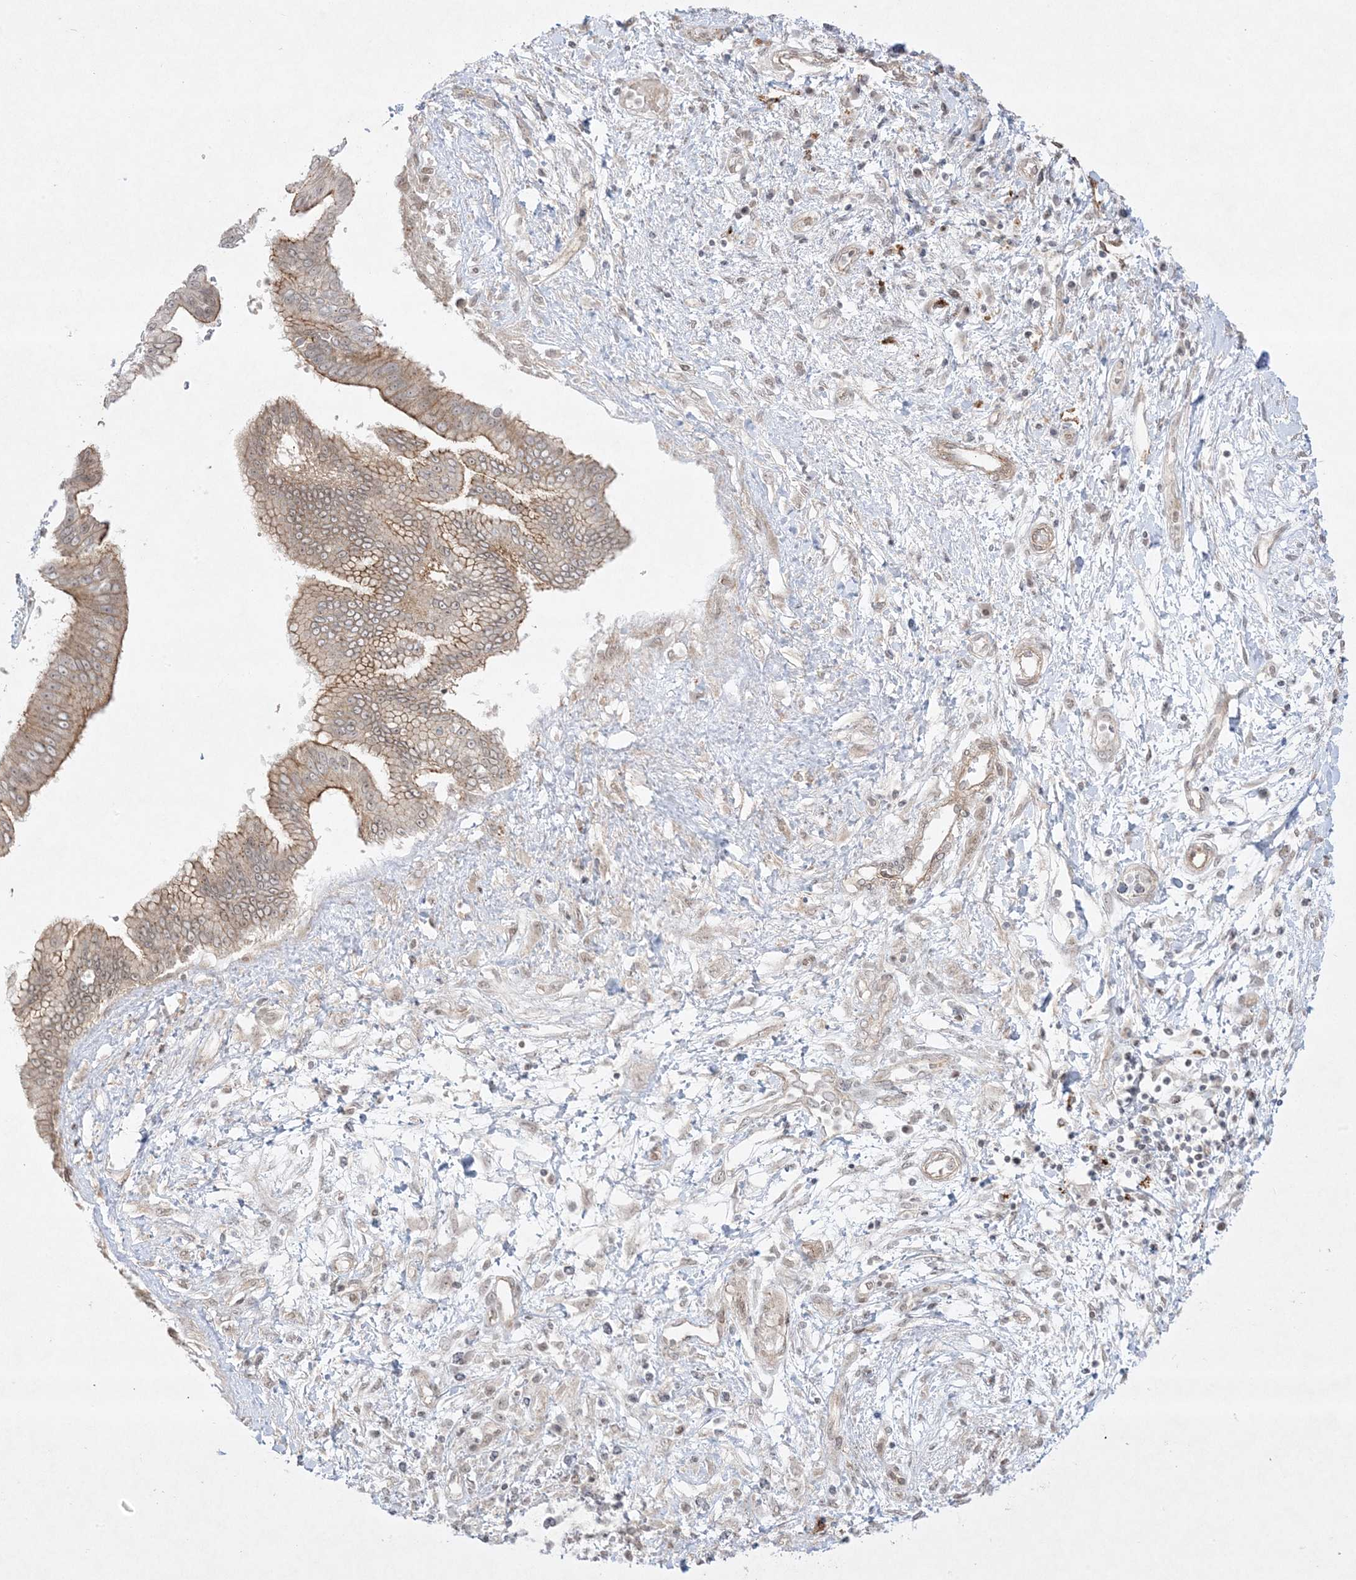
{"staining": {"intensity": "moderate", "quantity": ">75%", "location": "cytoplasmic/membranous"}, "tissue": "pancreatic cancer", "cell_type": "Tumor cells", "image_type": "cancer", "snomed": [{"axis": "morphology", "description": "Adenocarcinoma, NOS"}, {"axis": "topography", "description": "Pancreas"}], "caption": "A high-resolution photomicrograph shows immunohistochemistry (IHC) staining of pancreatic adenocarcinoma, which displays moderate cytoplasmic/membranous expression in approximately >75% of tumor cells. The staining was performed using DAB, with brown indicating positive protein expression. Nuclei are stained blue with hematoxylin.", "gene": "PTK6", "patient": {"sex": "female", "age": 56}}